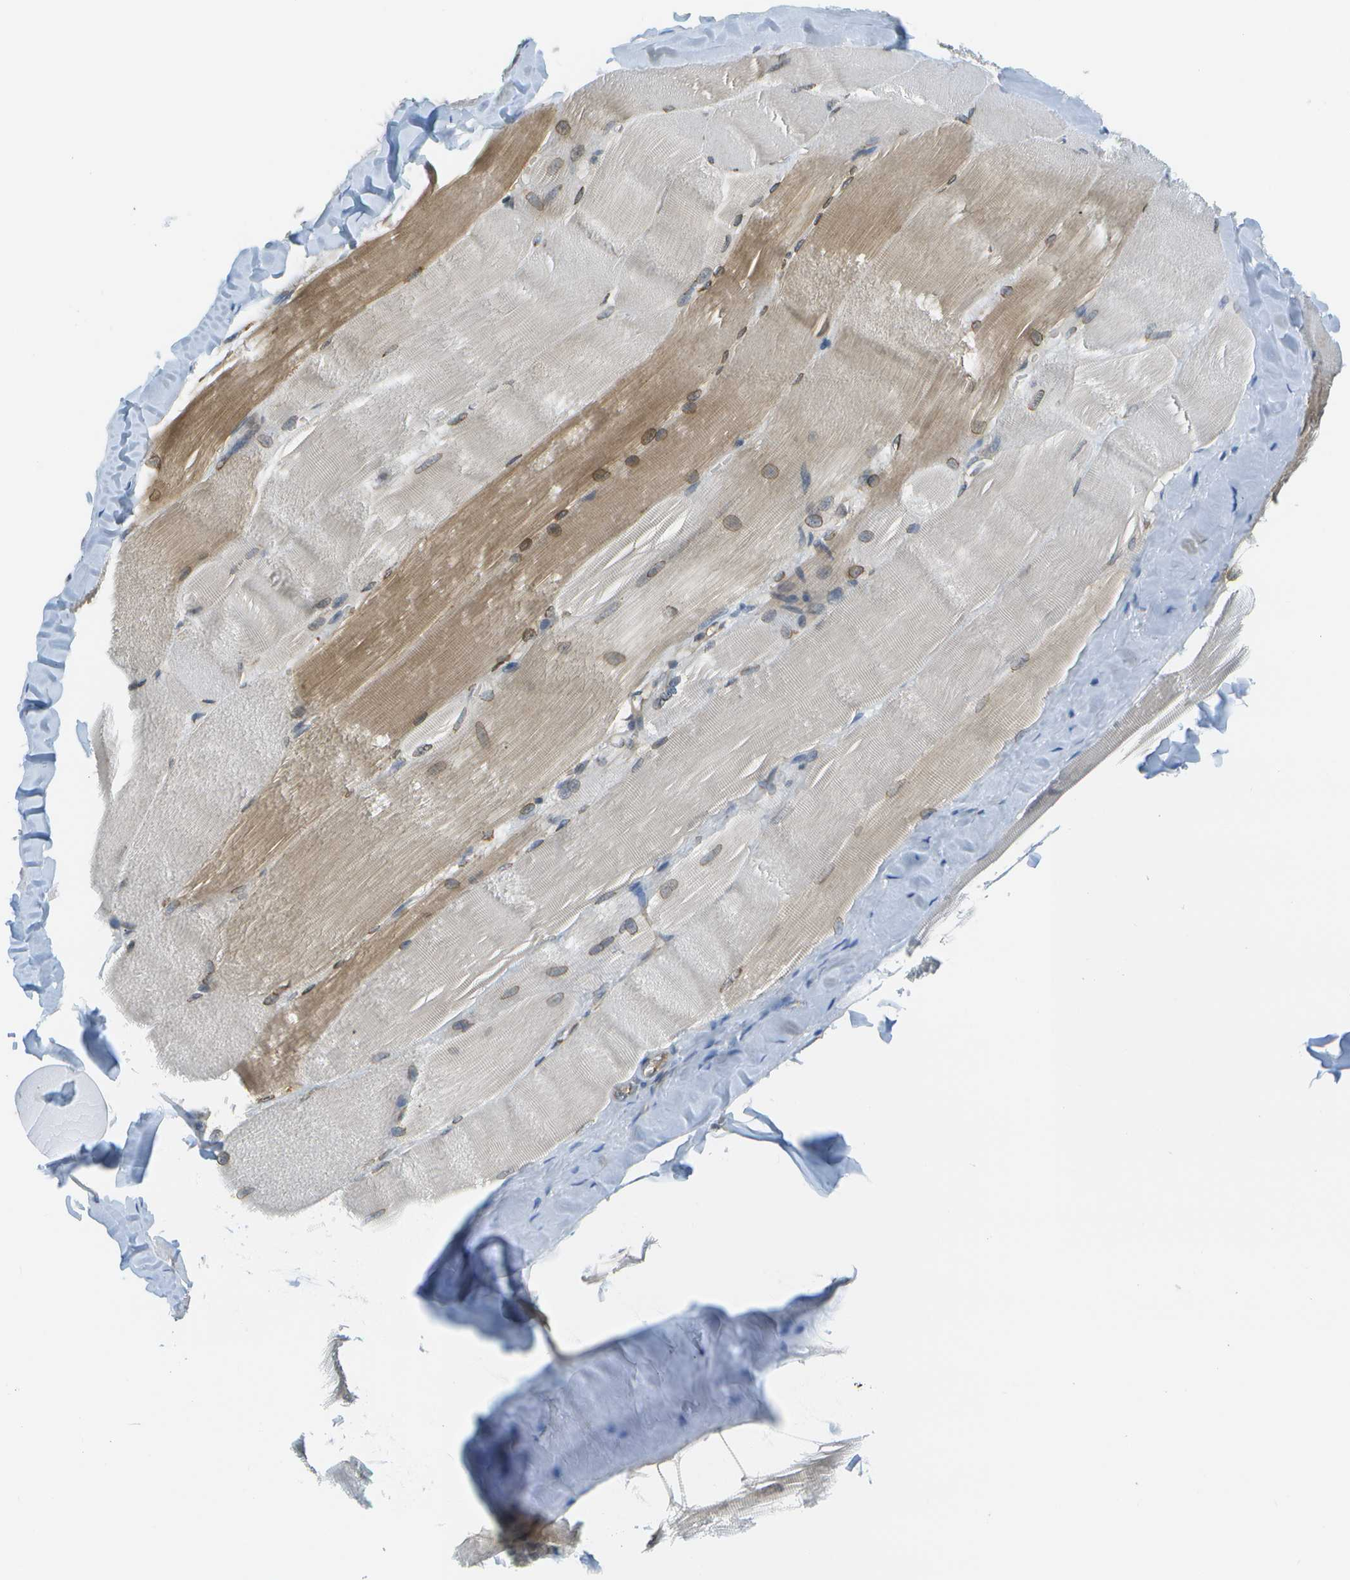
{"staining": {"intensity": "moderate", "quantity": "<25%", "location": "cytoplasmic/membranous"}, "tissue": "skeletal muscle", "cell_type": "Myocytes", "image_type": "normal", "snomed": [{"axis": "morphology", "description": "Normal tissue, NOS"}, {"axis": "morphology", "description": "Squamous cell carcinoma, NOS"}, {"axis": "topography", "description": "Skeletal muscle"}], "caption": "Moderate cytoplasmic/membranous protein staining is identified in approximately <25% of myocytes in skeletal muscle.", "gene": "KIAA0040", "patient": {"sex": "male", "age": 51}}